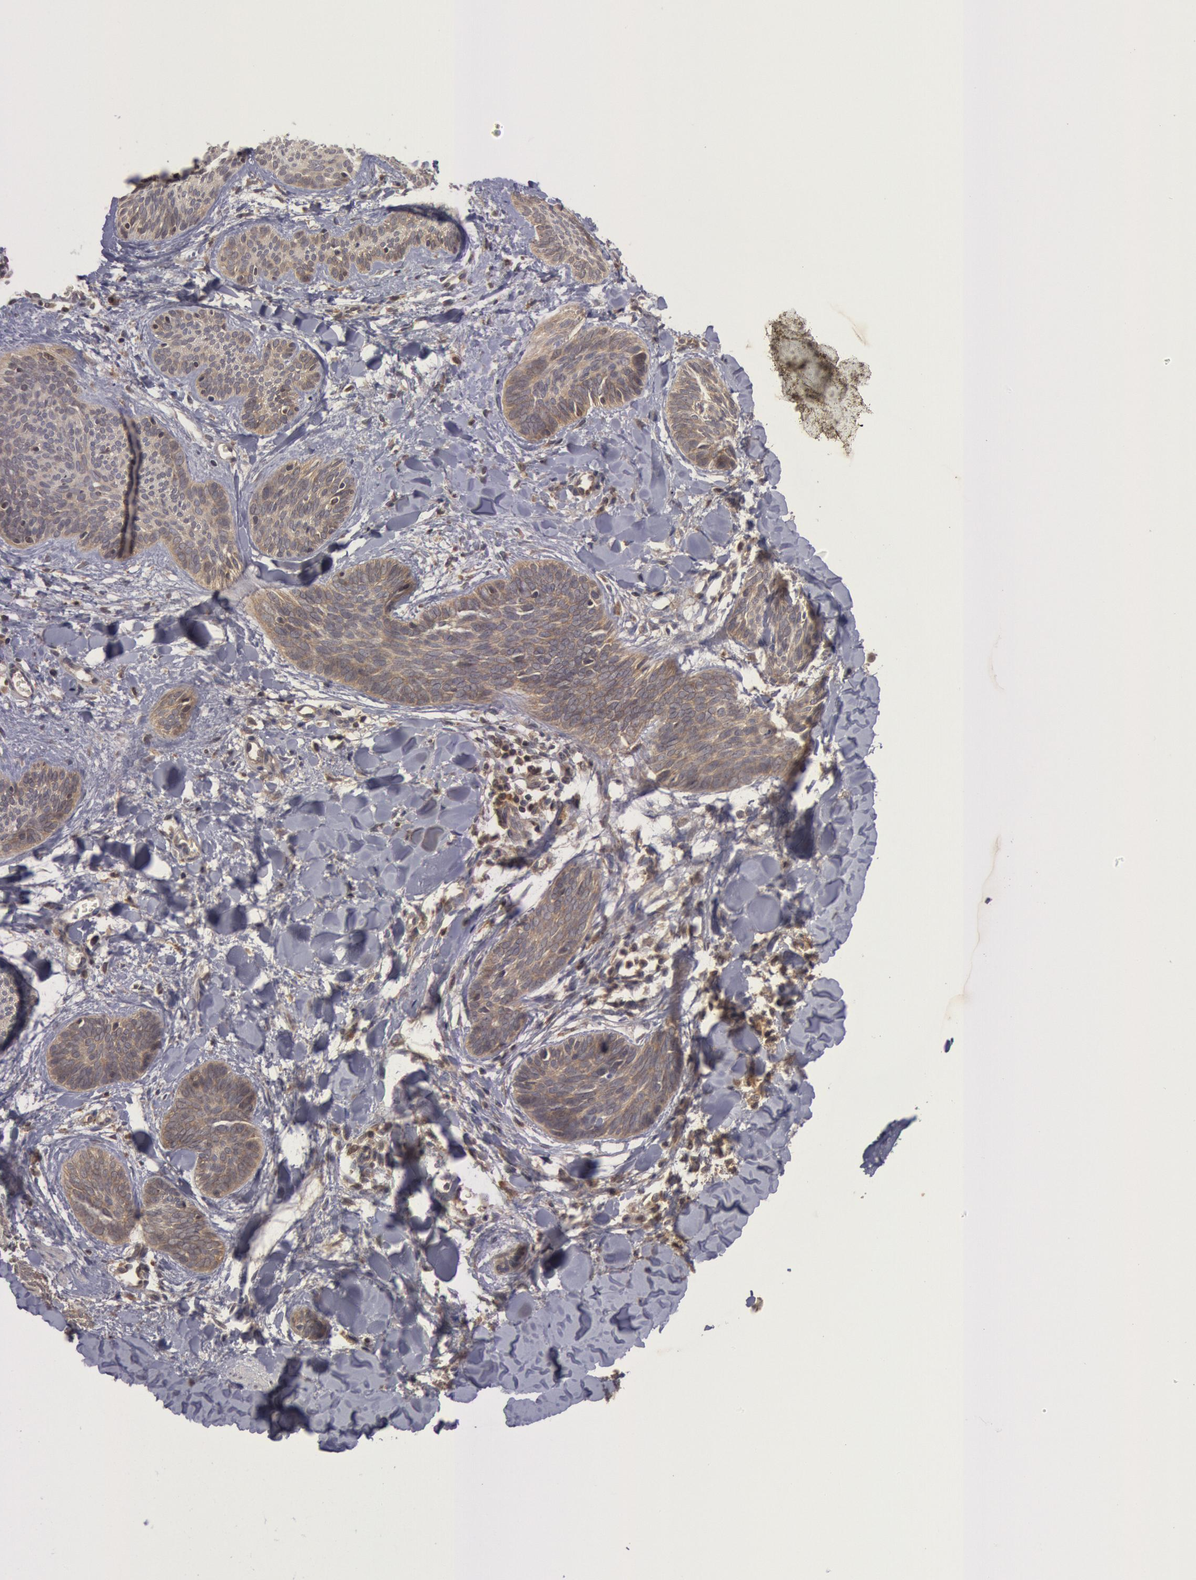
{"staining": {"intensity": "weak", "quantity": "25%-75%", "location": "cytoplasmic/membranous,nuclear"}, "tissue": "skin cancer", "cell_type": "Tumor cells", "image_type": "cancer", "snomed": [{"axis": "morphology", "description": "Basal cell carcinoma"}, {"axis": "topography", "description": "Skin"}], "caption": "IHC of human skin cancer demonstrates low levels of weak cytoplasmic/membranous and nuclear positivity in about 25%-75% of tumor cells.", "gene": "BRAF", "patient": {"sex": "female", "age": 81}}